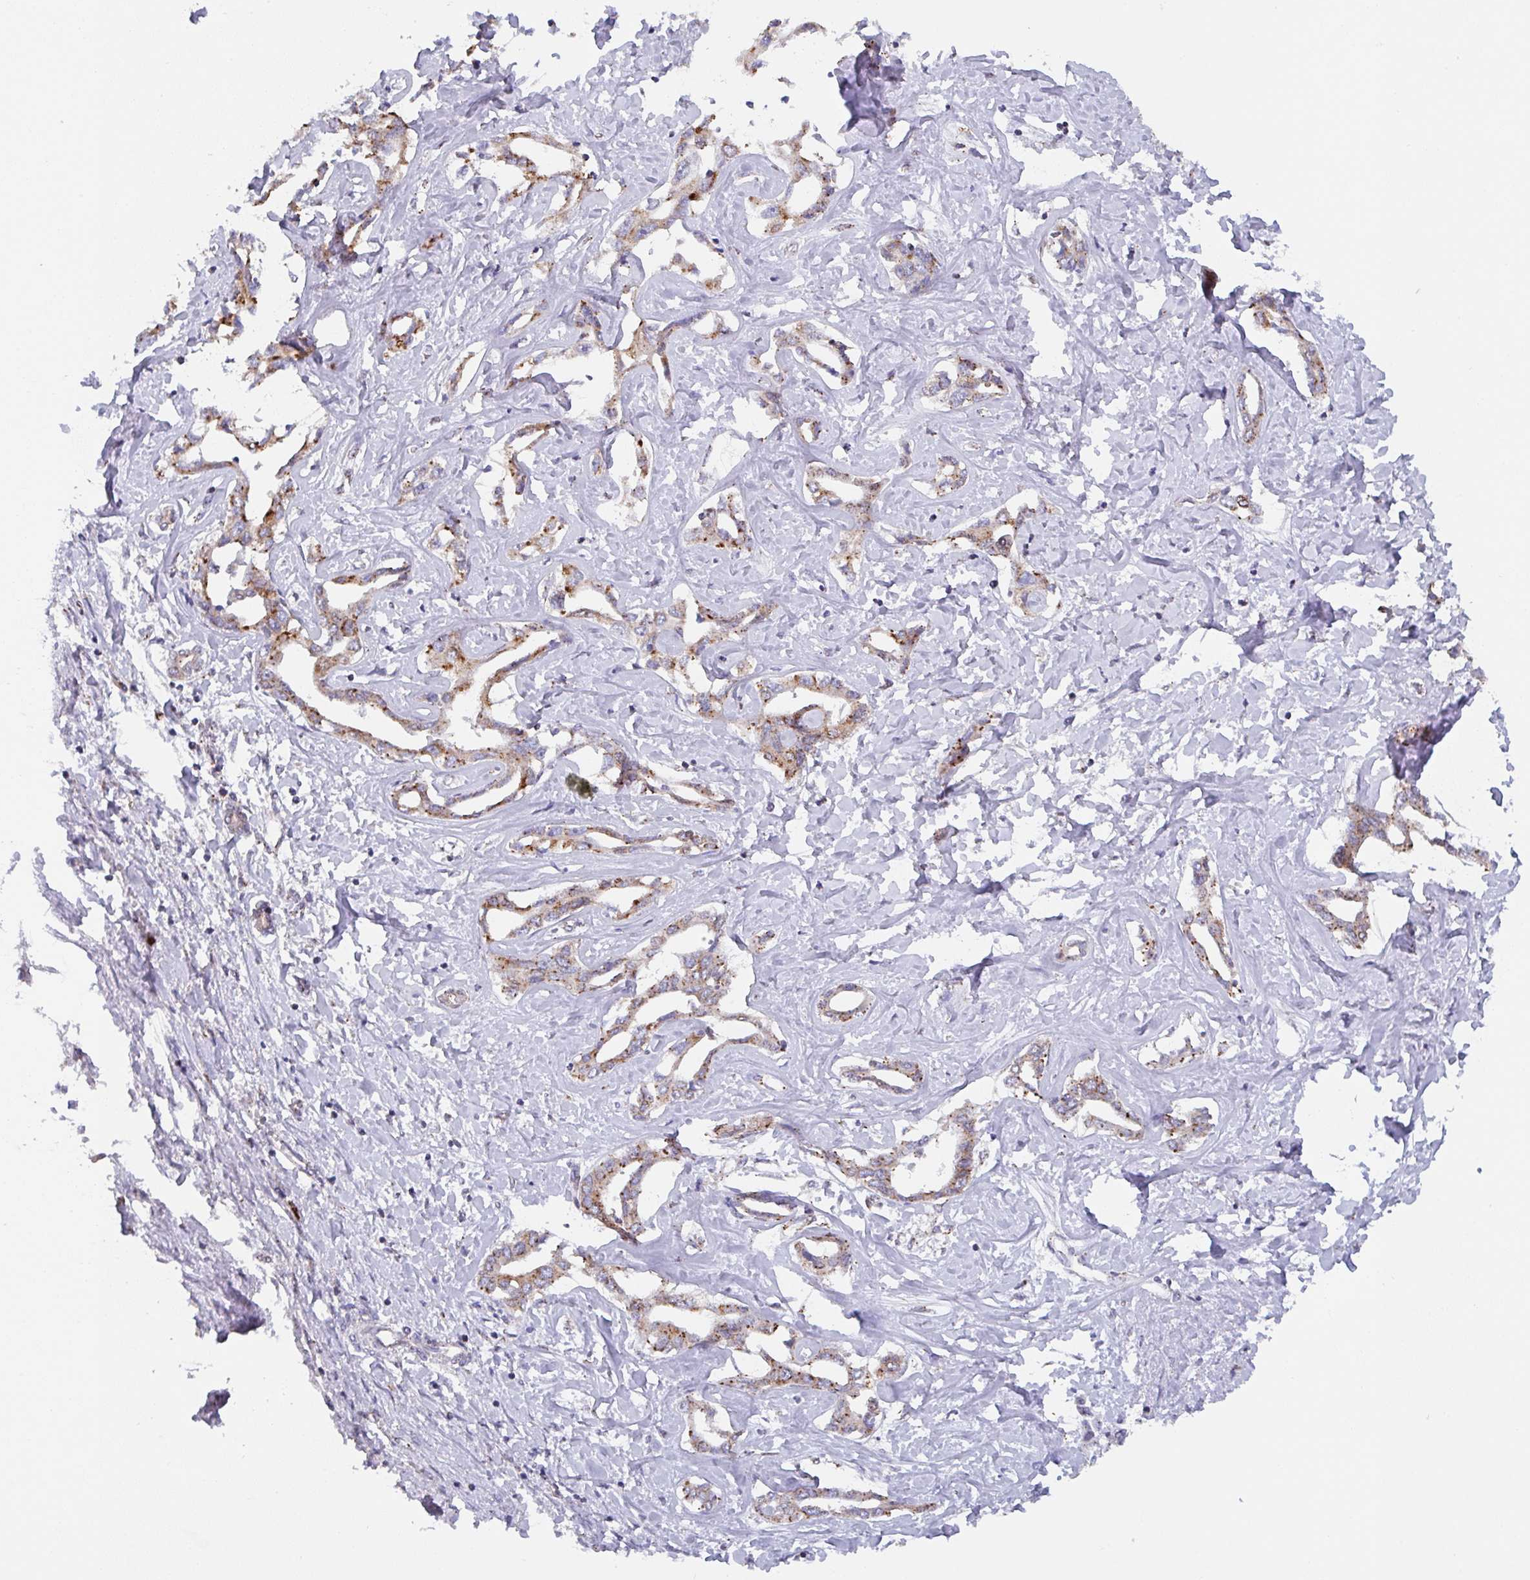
{"staining": {"intensity": "moderate", "quantity": ">75%", "location": "cytoplasmic/membranous"}, "tissue": "liver cancer", "cell_type": "Tumor cells", "image_type": "cancer", "snomed": [{"axis": "morphology", "description": "Cholangiocarcinoma"}, {"axis": "topography", "description": "Liver"}], "caption": "A micrograph of liver cancer (cholangiocarcinoma) stained for a protein displays moderate cytoplasmic/membranous brown staining in tumor cells.", "gene": "PROSER3", "patient": {"sex": "male", "age": 59}}